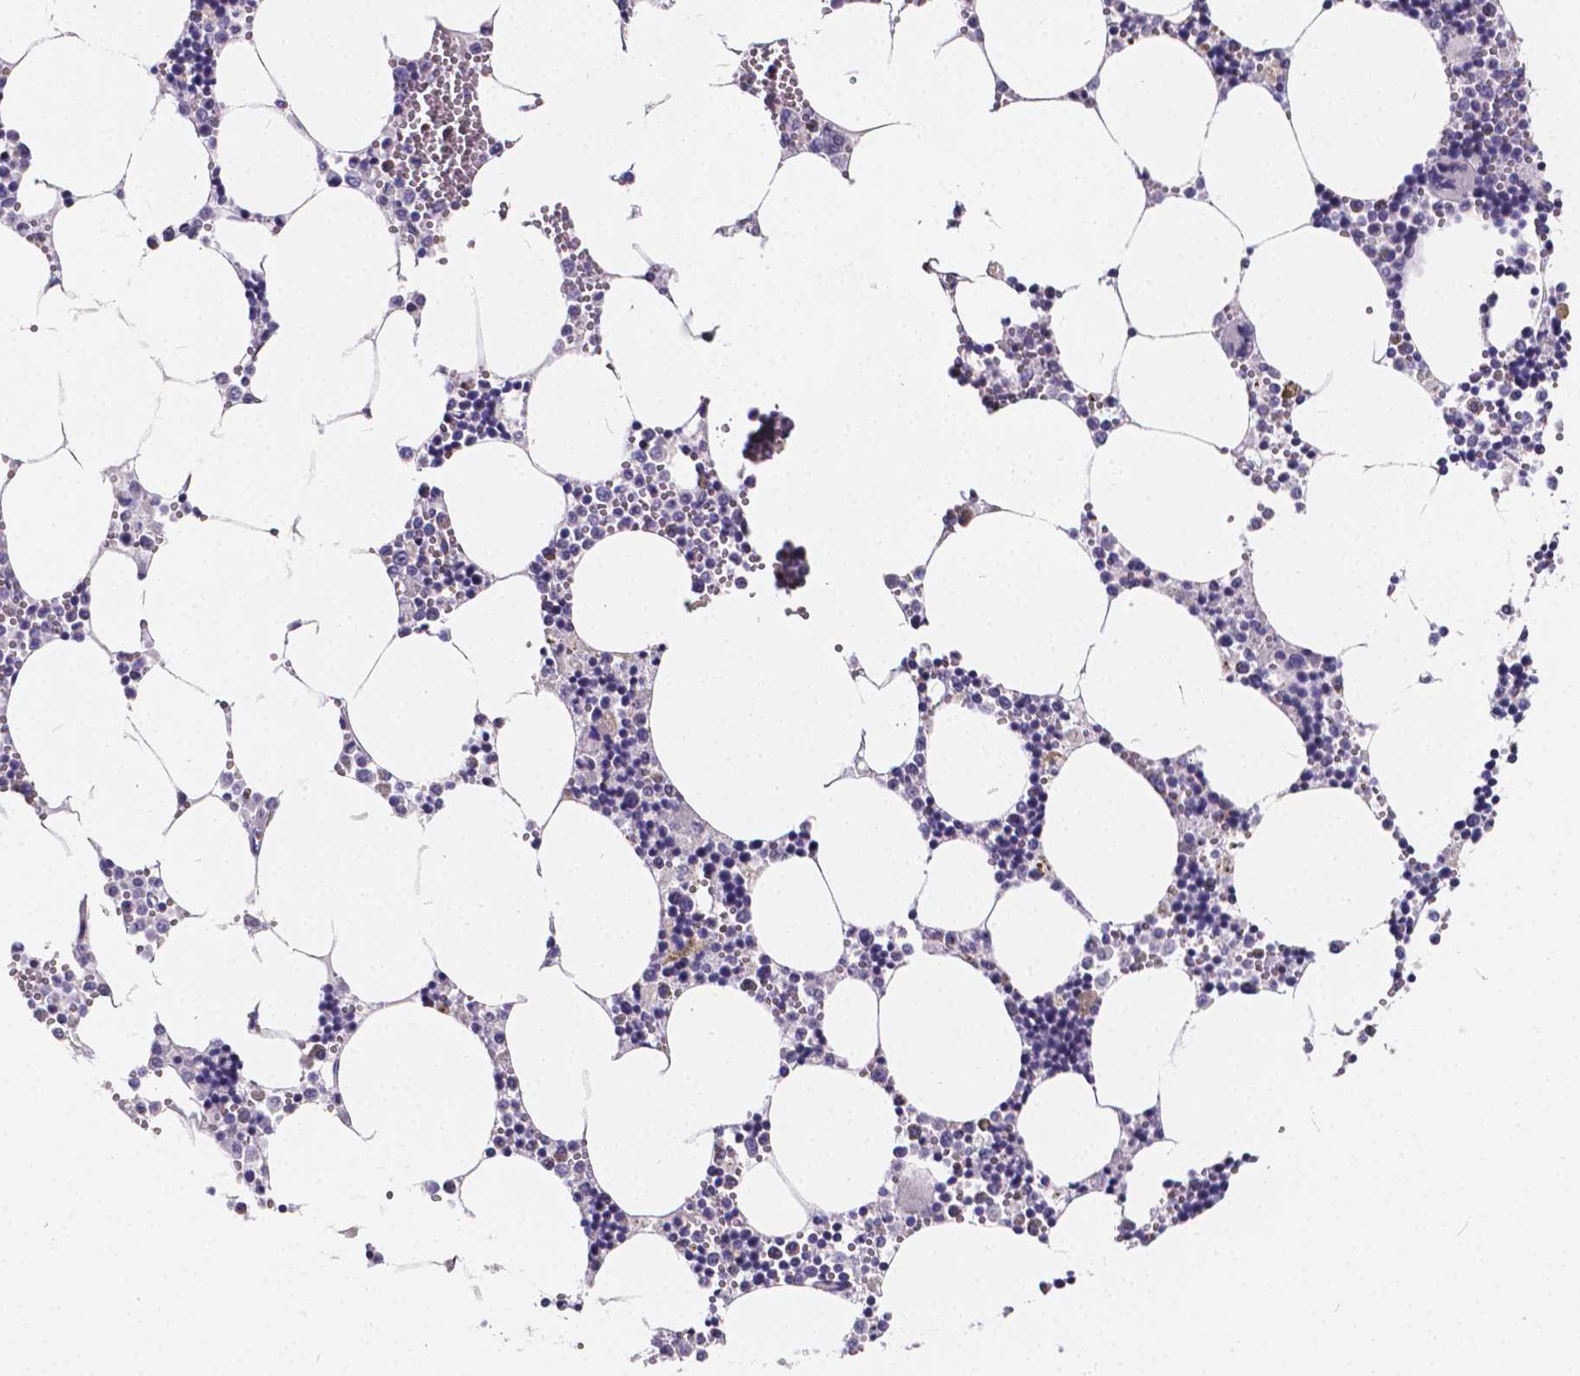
{"staining": {"intensity": "negative", "quantity": "none", "location": "none"}, "tissue": "bone marrow", "cell_type": "Hematopoietic cells", "image_type": "normal", "snomed": [{"axis": "morphology", "description": "Normal tissue, NOS"}, {"axis": "topography", "description": "Bone marrow"}], "caption": "This image is of normal bone marrow stained with immunohistochemistry (IHC) to label a protein in brown with the nuclei are counter-stained blue. There is no positivity in hematopoietic cells. (DAB (3,3'-diaminobenzidine) IHC, high magnification).", "gene": "SPEF2", "patient": {"sex": "male", "age": 54}}